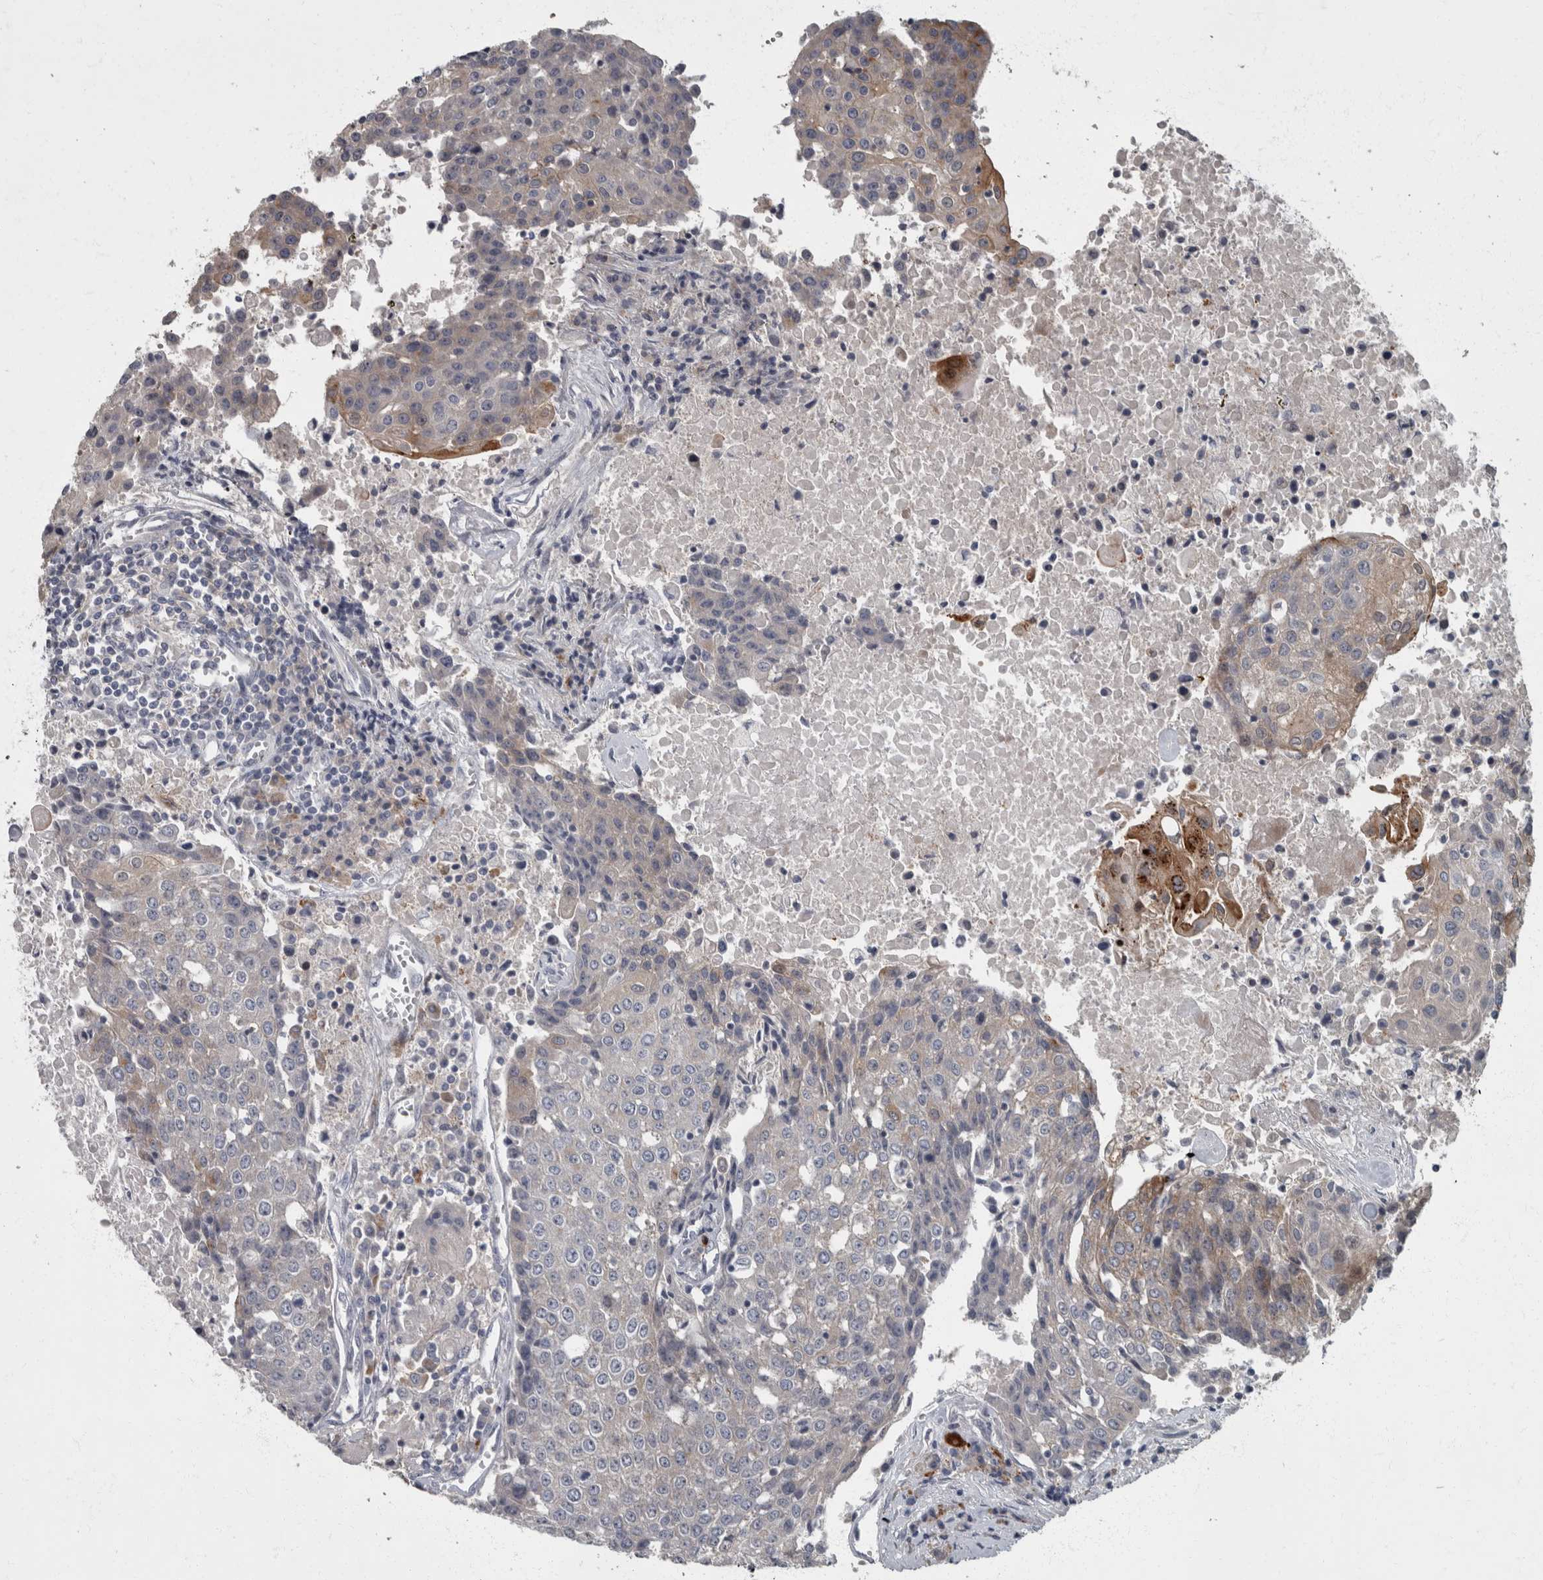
{"staining": {"intensity": "moderate", "quantity": "<25%", "location": "cytoplasmic/membranous"}, "tissue": "urothelial cancer", "cell_type": "Tumor cells", "image_type": "cancer", "snomed": [{"axis": "morphology", "description": "Urothelial carcinoma, High grade"}, {"axis": "topography", "description": "Urinary bladder"}], "caption": "IHC of urothelial cancer shows low levels of moderate cytoplasmic/membranous staining in approximately <25% of tumor cells. Using DAB (3,3'-diaminobenzidine) (brown) and hematoxylin (blue) stains, captured at high magnification using brightfield microscopy.", "gene": "CDC42BPG", "patient": {"sex": "female", "age": 85}}